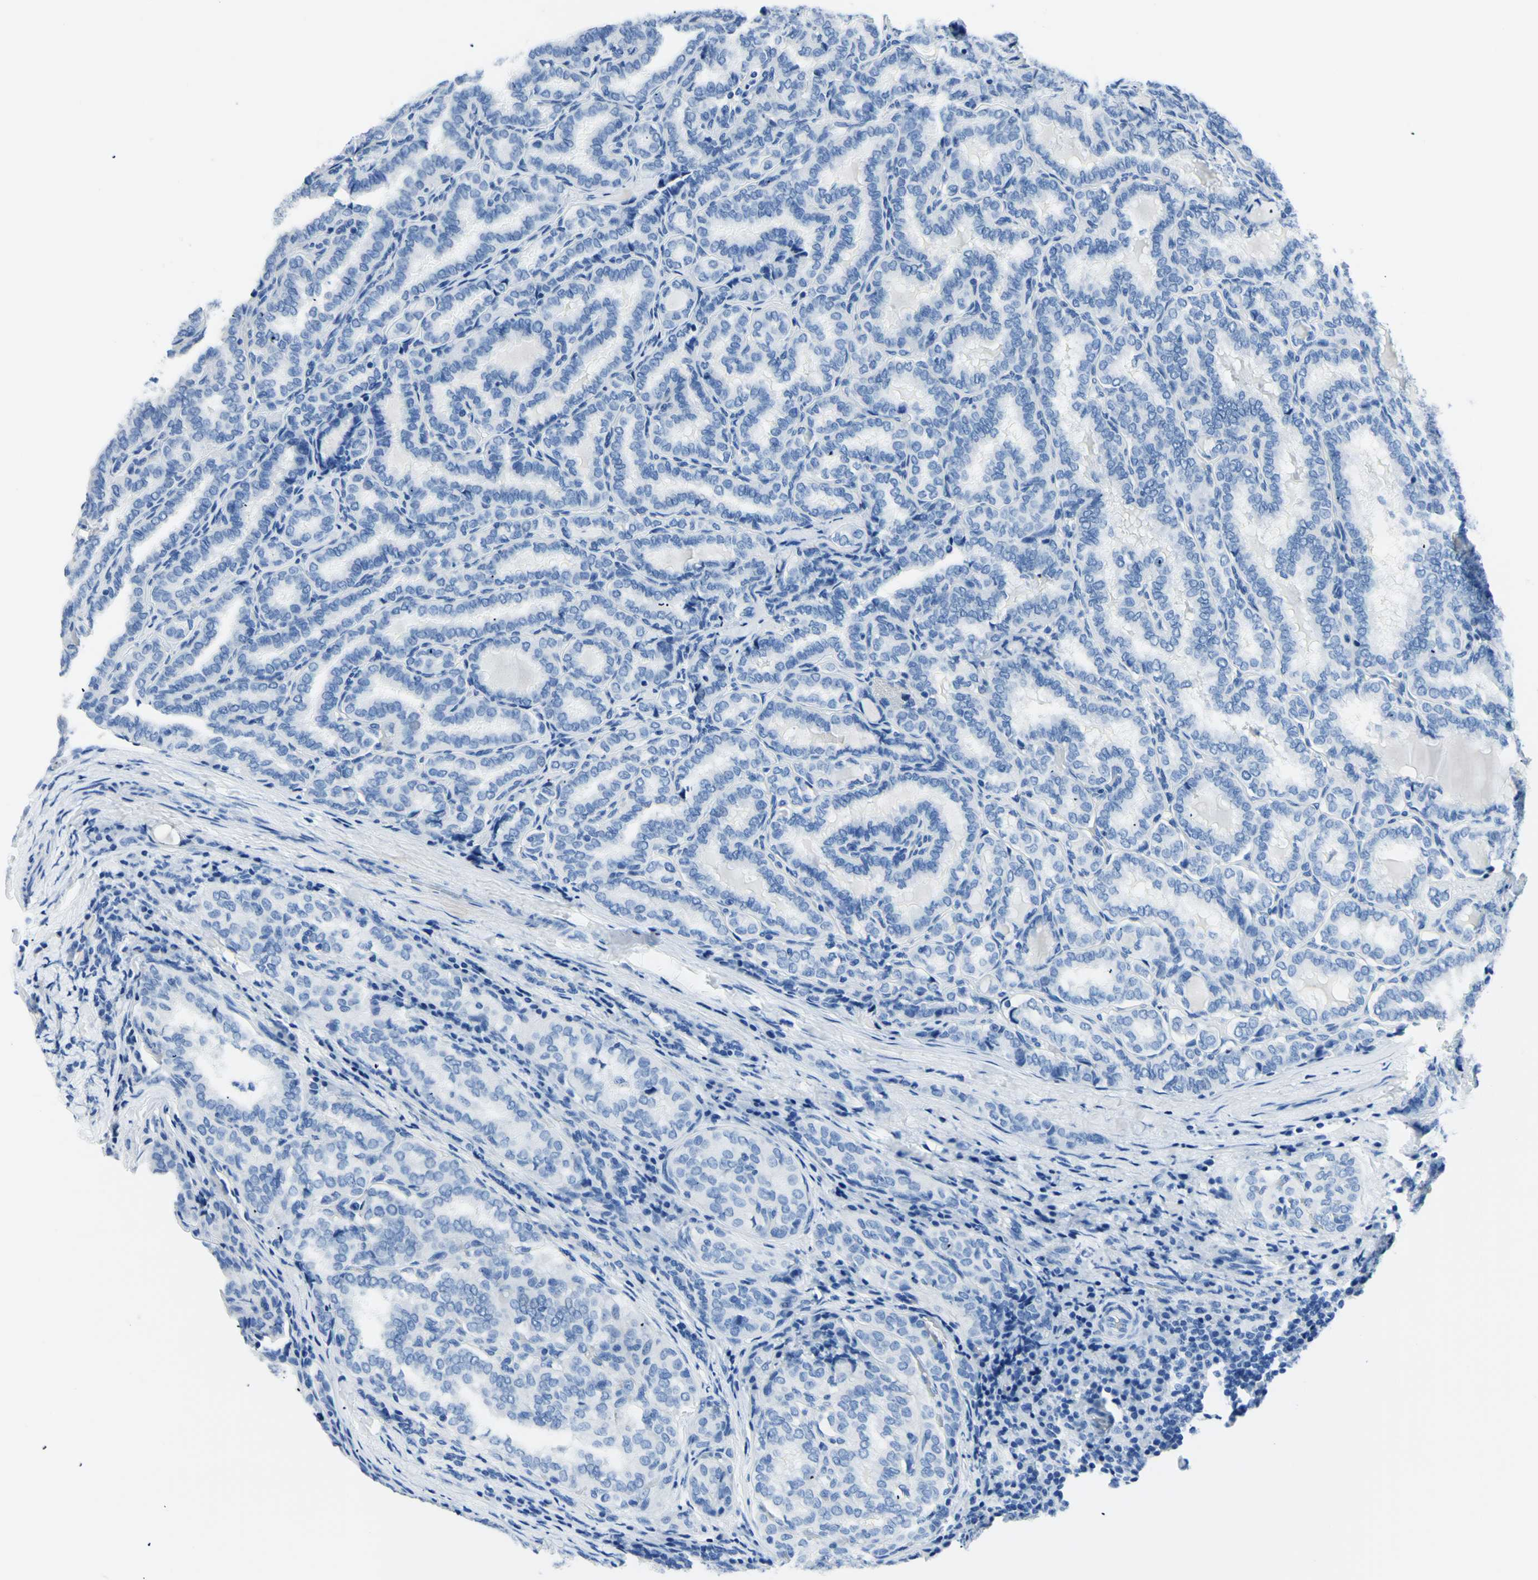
{"staining": {"intensity": "negative", "quantity": "none", "location": "none"}, "tissue": "thyroid cancer", "cell_type": "Tumor cells", "image_type": "cancer", "snomed": [{"axis": "morphology", "description": "Normal tissue, NOS"}, {"axis": "morphology", "description": "Papillary adenocarcinoma, NOS"}, {"axis": "topography", "description": "Thyroid gland"}], "caption": "A high-resolution micrograph shows IHC staining of papillary adenocarcinoma (thyroid), which reveals no significant positivity in tumor cells. Brightfield microscopy of immunohistochemistry (IHC) stained with DAB (3,3'-diaminobenzidine) (brown) and hematoxylin (blue), captured at high magnification.", "gene": "MYH2", "patient": {"sex": "female", "age": 30}}